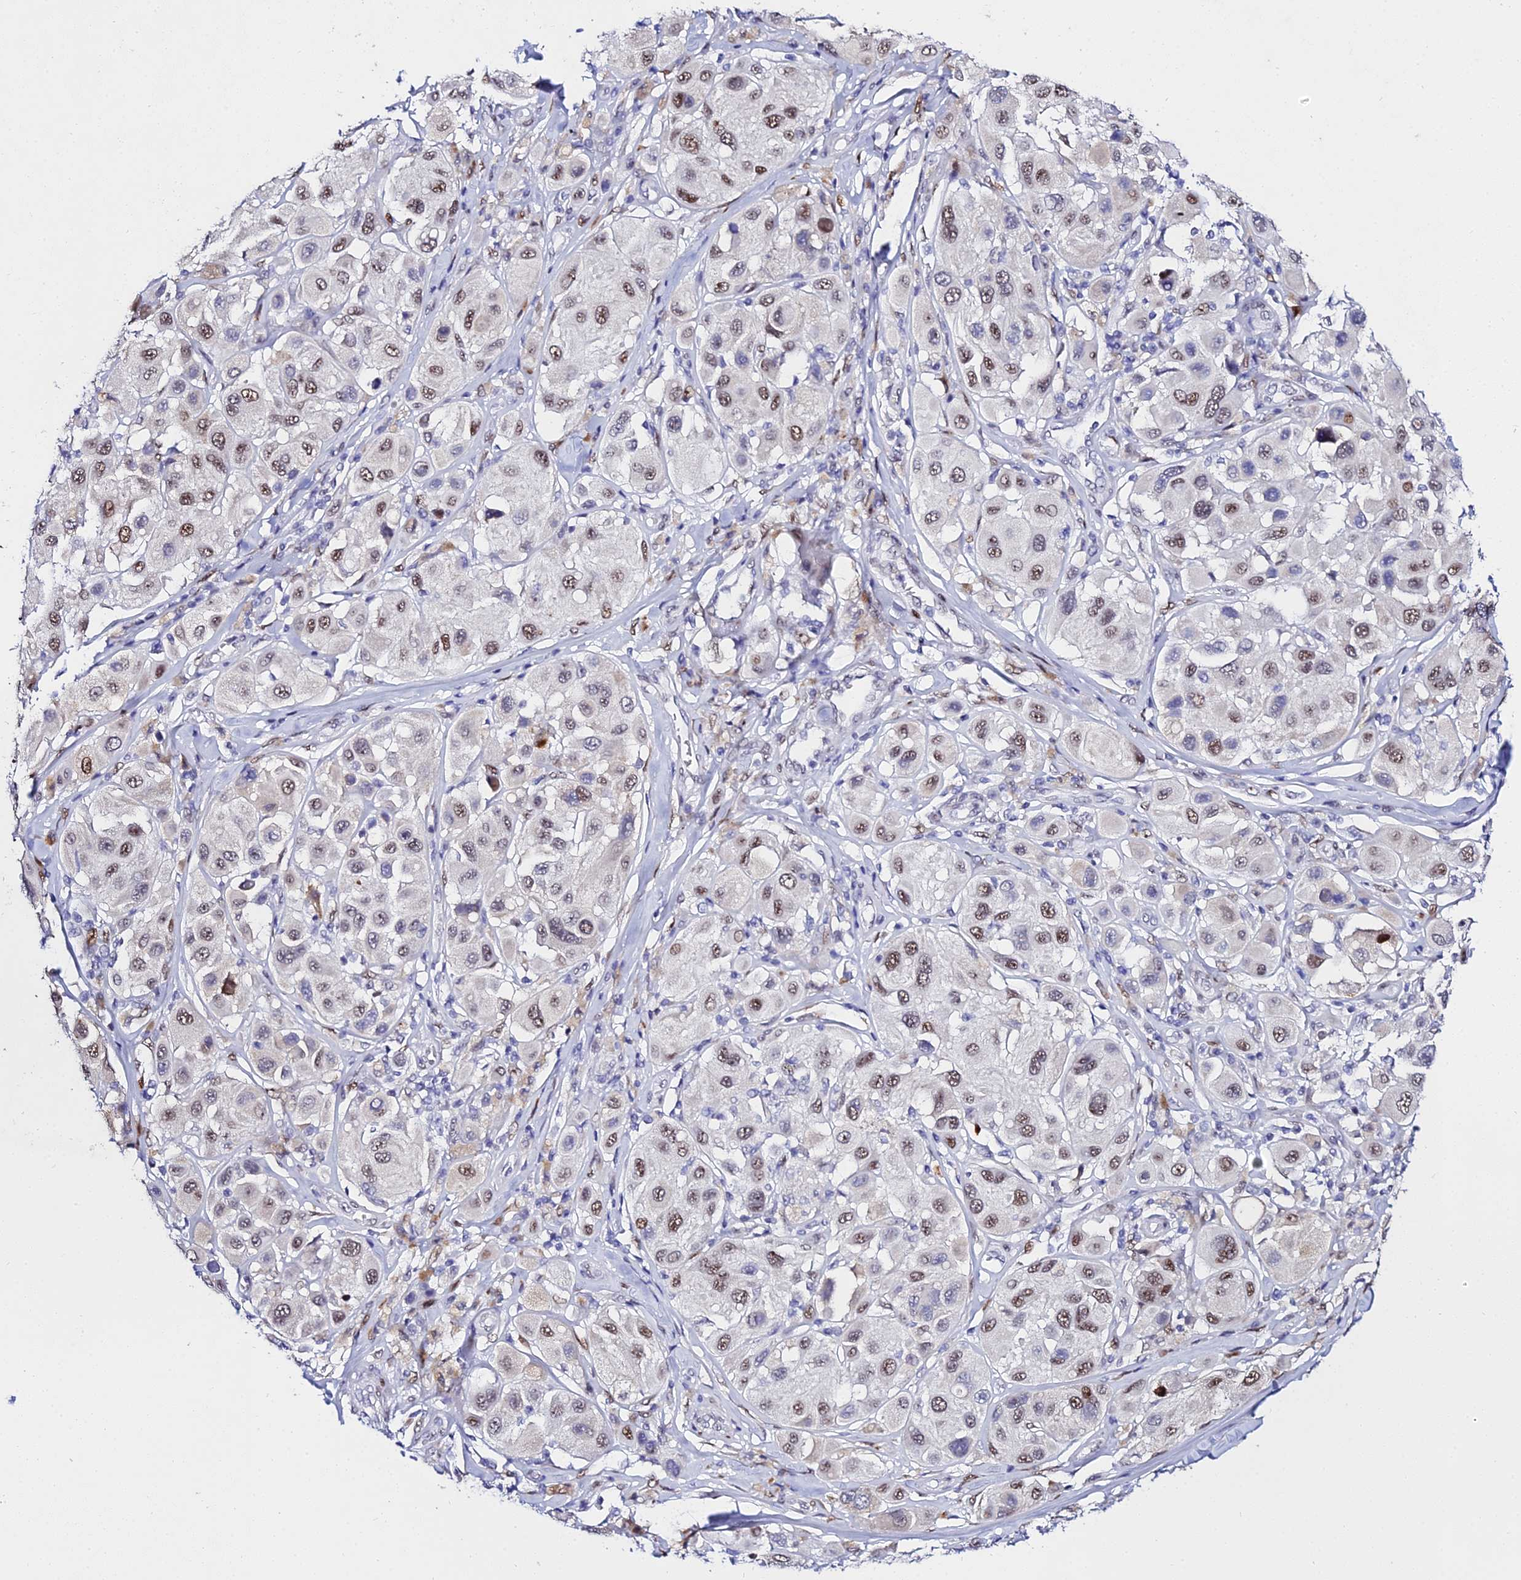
{"staining": {"intensity": "moderate", "quantity": ">75%", "location": "nuclear"}, "tissue": "melanoma", "cell_type": "Tumor cells", "image_type": "cancer", "snomed": [{"axis": "morphology", "description": "Malignant melanoma, Metastatic site"}, {"axis": "topography", "description": "Skin"}], "caption": "Immunohistochemistry (DAB (3,3'-diaminobenzidine)) staining of human melanoma exhibits moderate nuclear protein expression in approximately >75% of tumor cells. (Stains: DAB (3,3'-diaminobenzidine) in brown, nuclei in blue, Microscopy: brightfield microscopy at high magnification).", "gene": "POFUT2", "patient": {"sex": "male", "age": 41}}